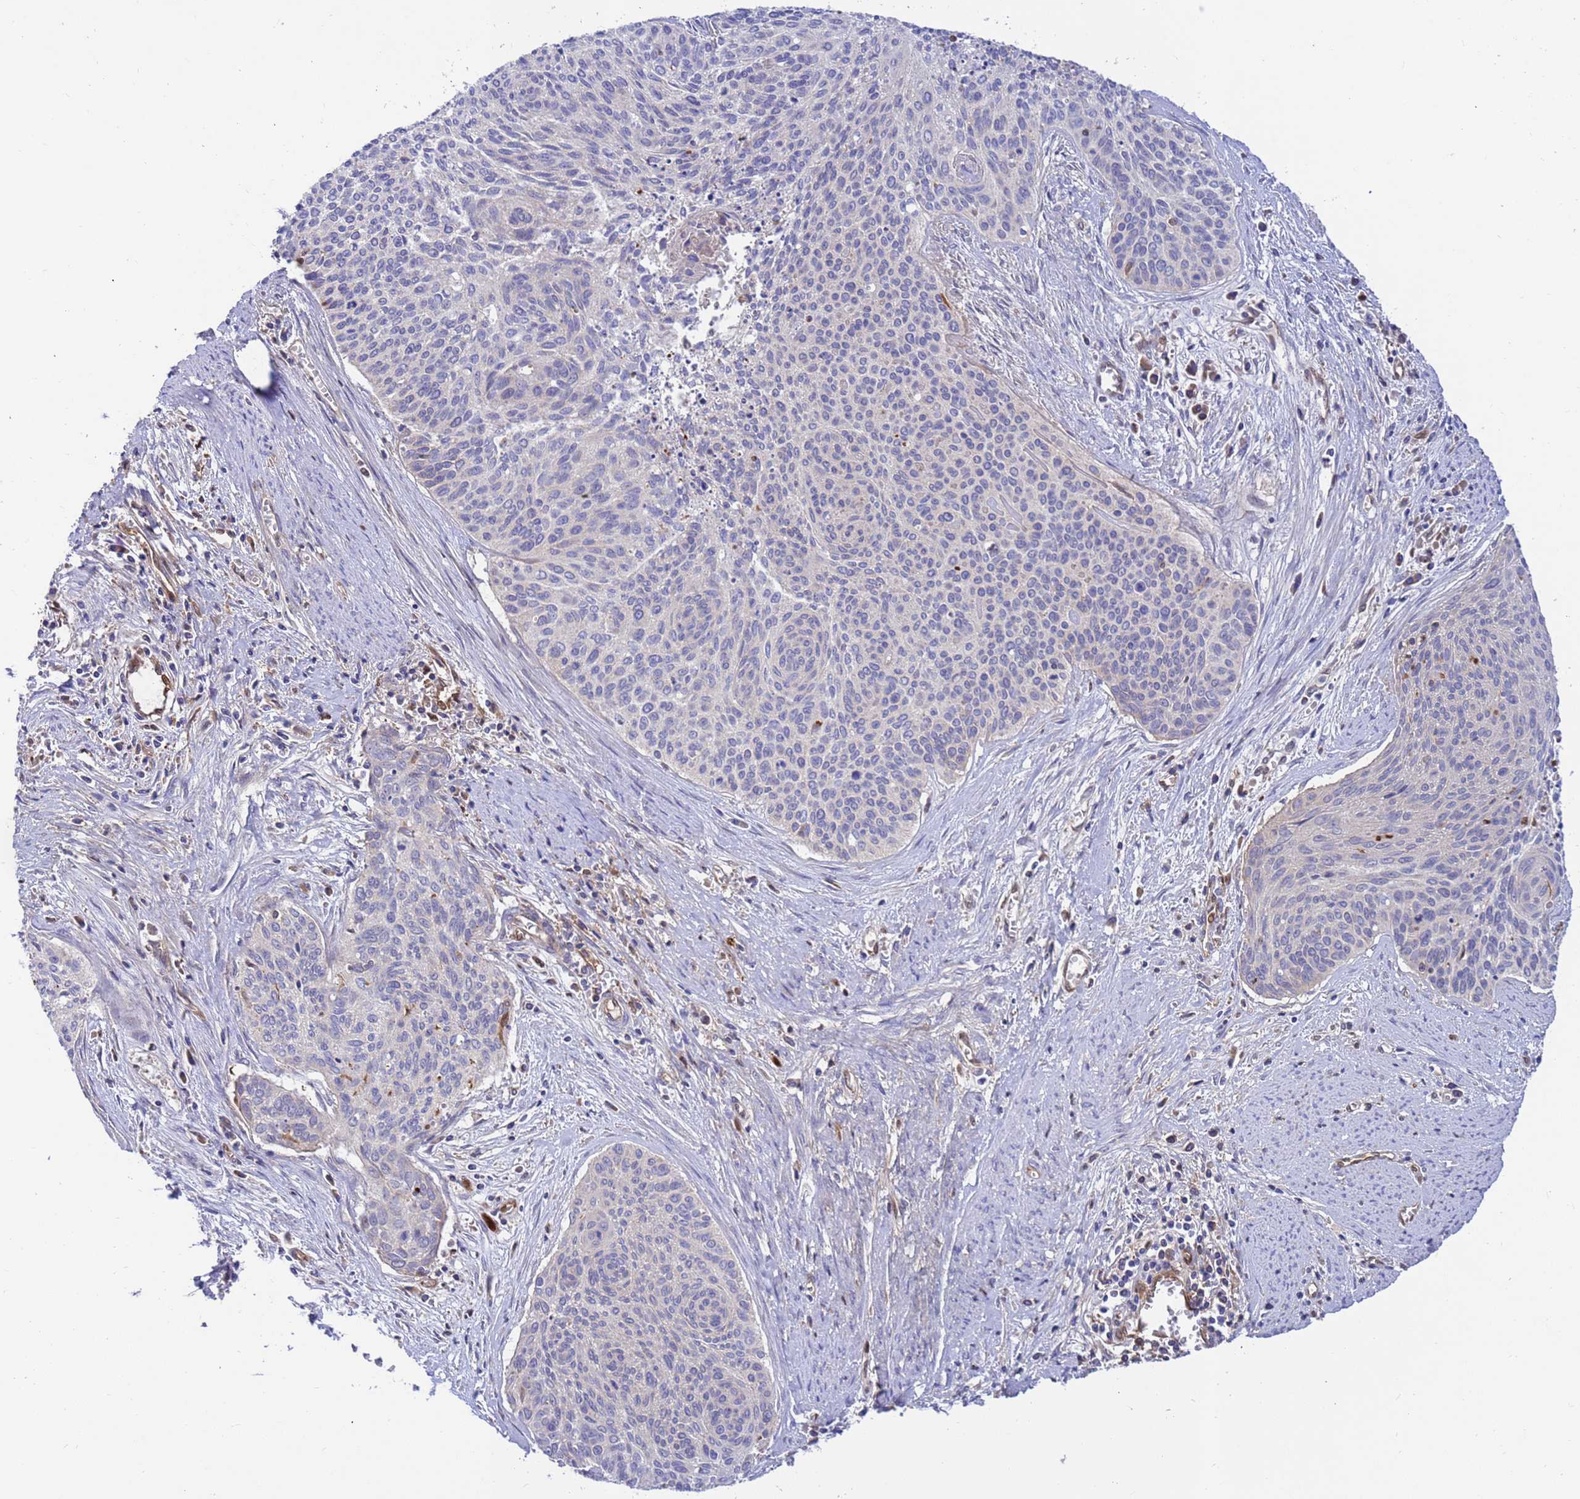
{"staining": {"intensity": "negative", "quantity": "none", "location": "none"}, "tissue": "cervical cancer", "cell_type": "Tumor cells", "image_type": "cancer", "snomed": [{"axis": "morphology", "description": "Squamous cell carcinoma, NOS"}, {"axis": "topography", "description": "Cervix"}], "caption": "An immunohistochemistry (IHC) image of cervical squamous cell carcinoma is shown. There is no staining in tumor cells of cervical squamous cell carcinoma. (DAB (3,3'-diaminobenzidine) immunohistochemistry (IHC), high magnification).", "gene": "FOXRED1", "patient": {"sex": "female", "age": 55}}